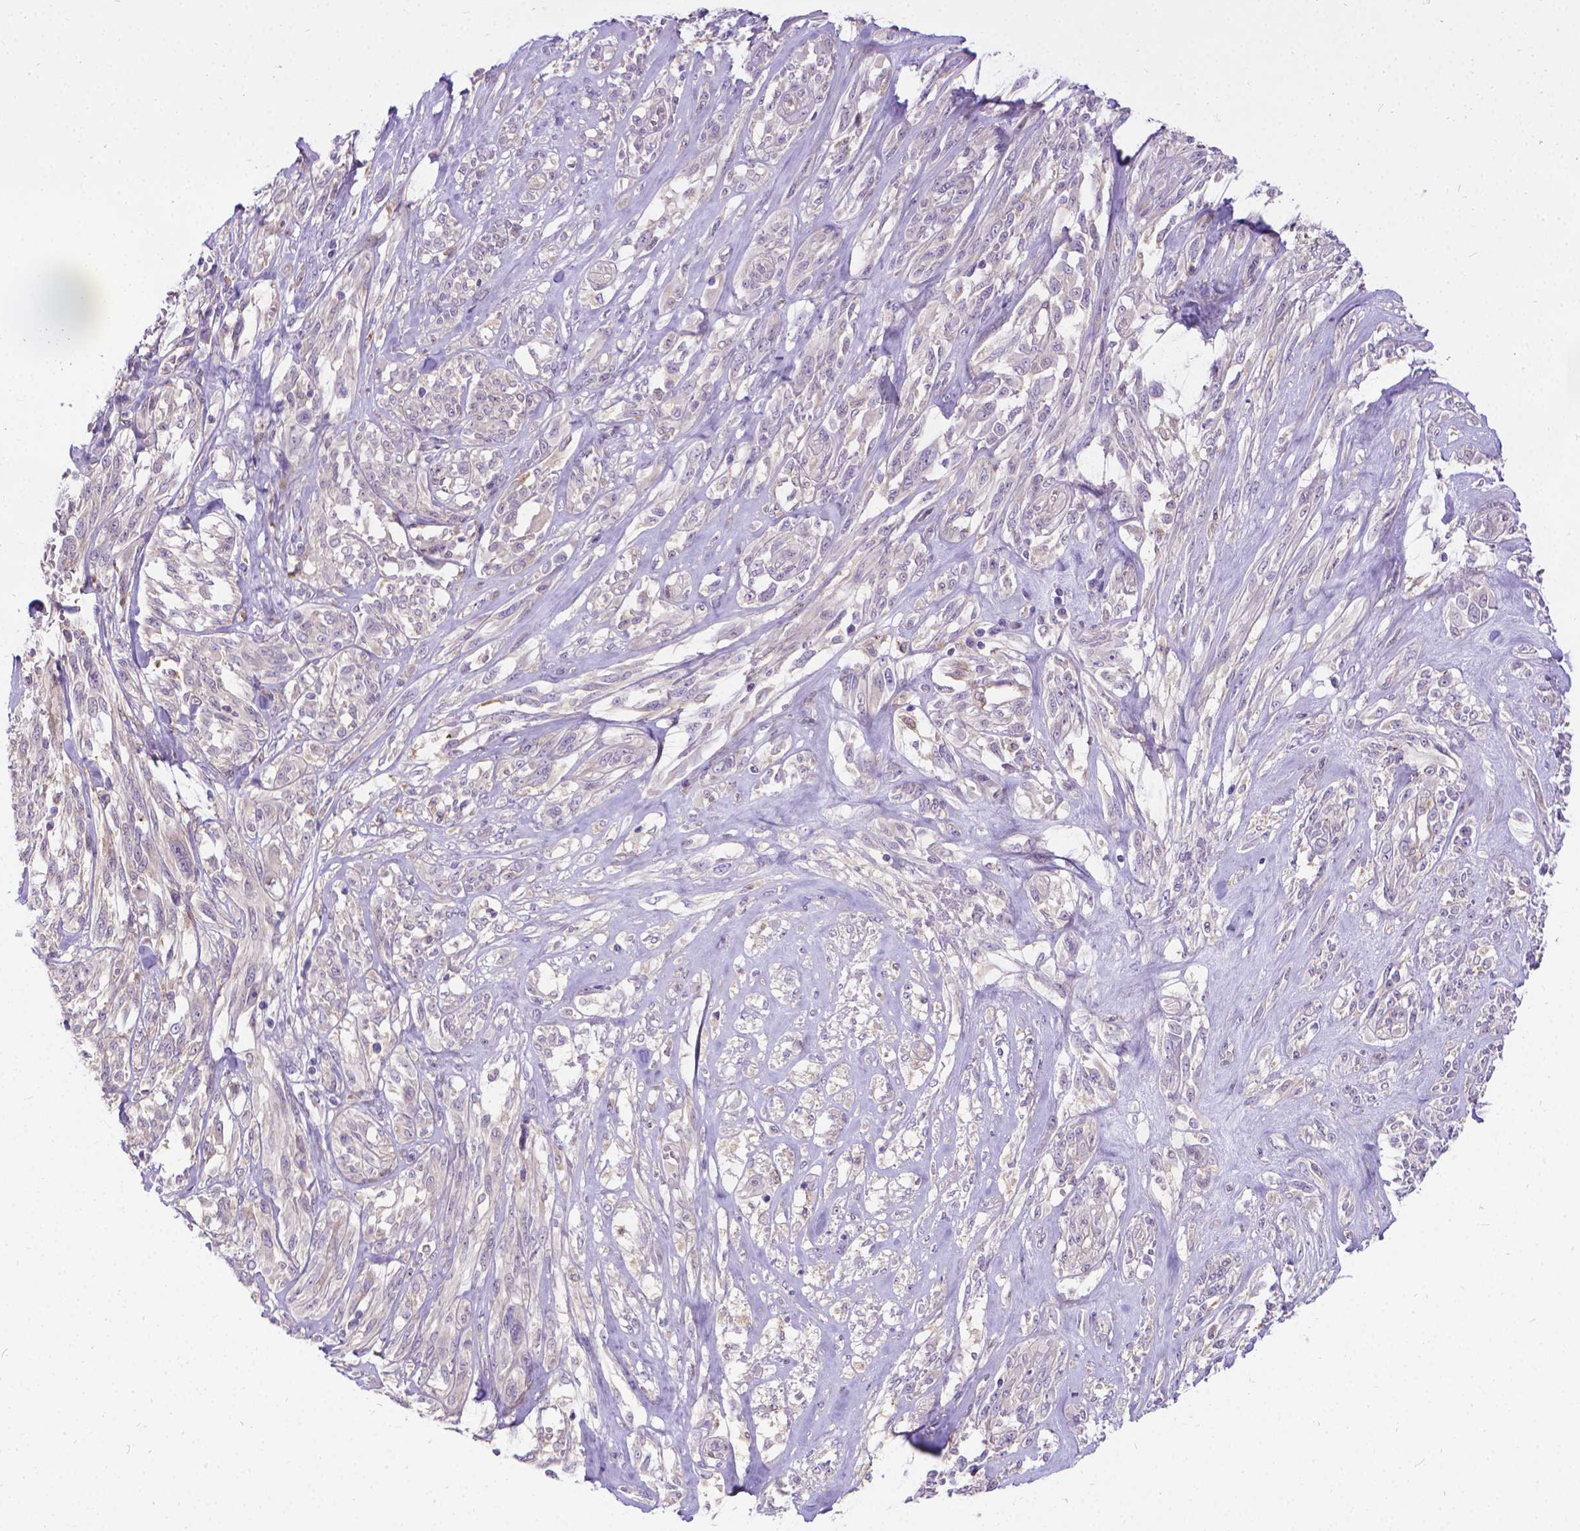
{"staining": {"intensity": "negative", "quantity": "none", "location": "none"}, "tissue": "melanoma", "cell_type": "Tumor cells", "image_type": "cancer", "snomed": [{"axis": "morphology", "description": "Malignant melanoma, NOS"}, {"axis": "topography", "description": "Skin"}], "caption": "Melanoma stained for a protein using immunohistochemistry (IHC) shows no positivity tumor cells.", "gene": "CFAP299", "patient": {"sex": "female", "age": 91}}